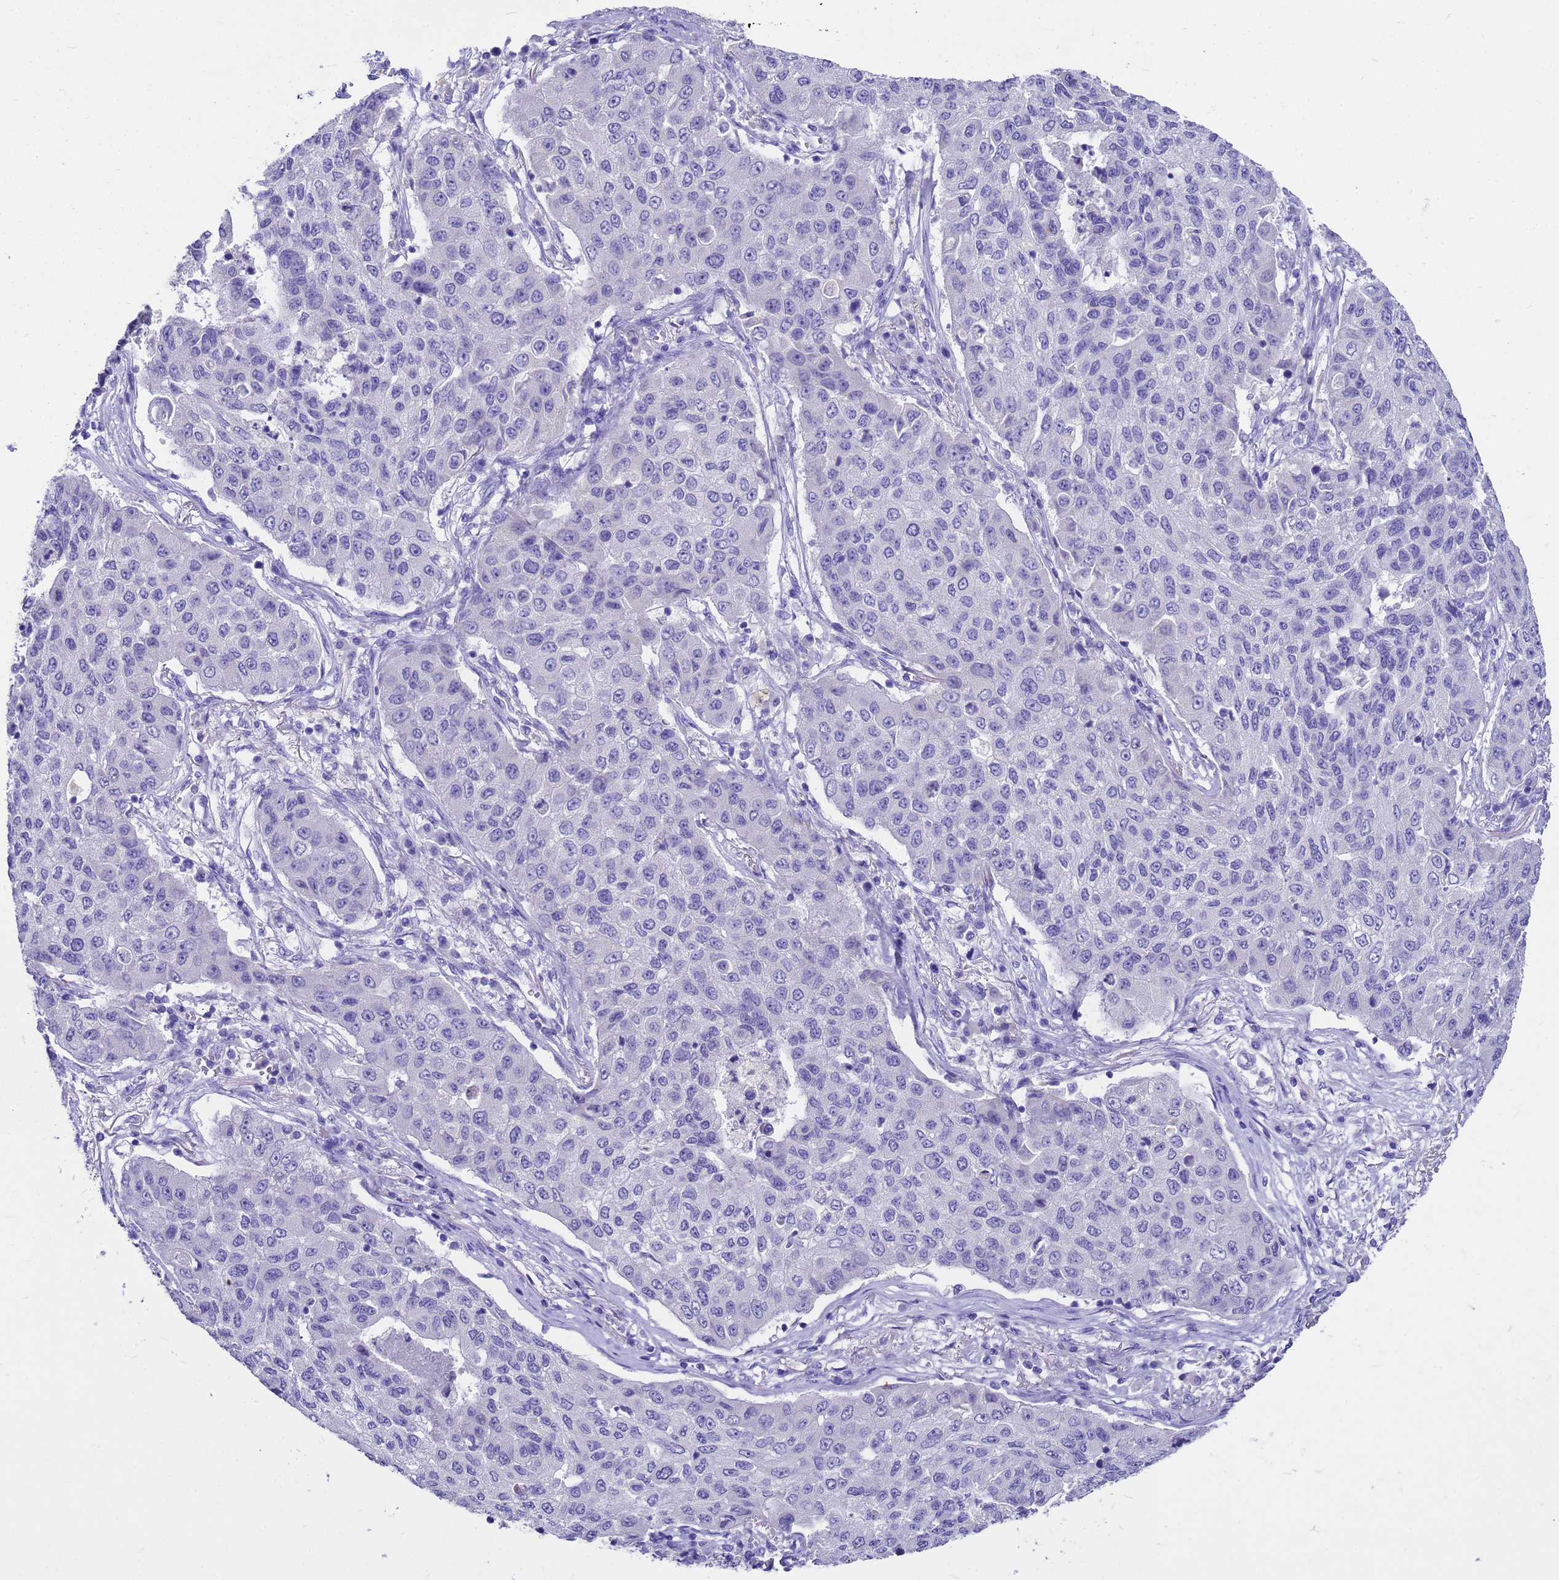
{"staining": {"intensity": "negative", "quantity": "none", "location": "none"}, "tissue": "lung cancer", "cell_type": "Tumor cells", "image_type": "cancer", "snomed": [{"axis": "morphology", "description": "Squamous cell carcinoma, NOS"}, {"axis": "topography", "description": "Lung"}], "caption": "Image shows no significant protein positivity in tumor cells of lung cancer.", "gene": "MS4A13", "patient": {"sex": "male", "age": 74}}